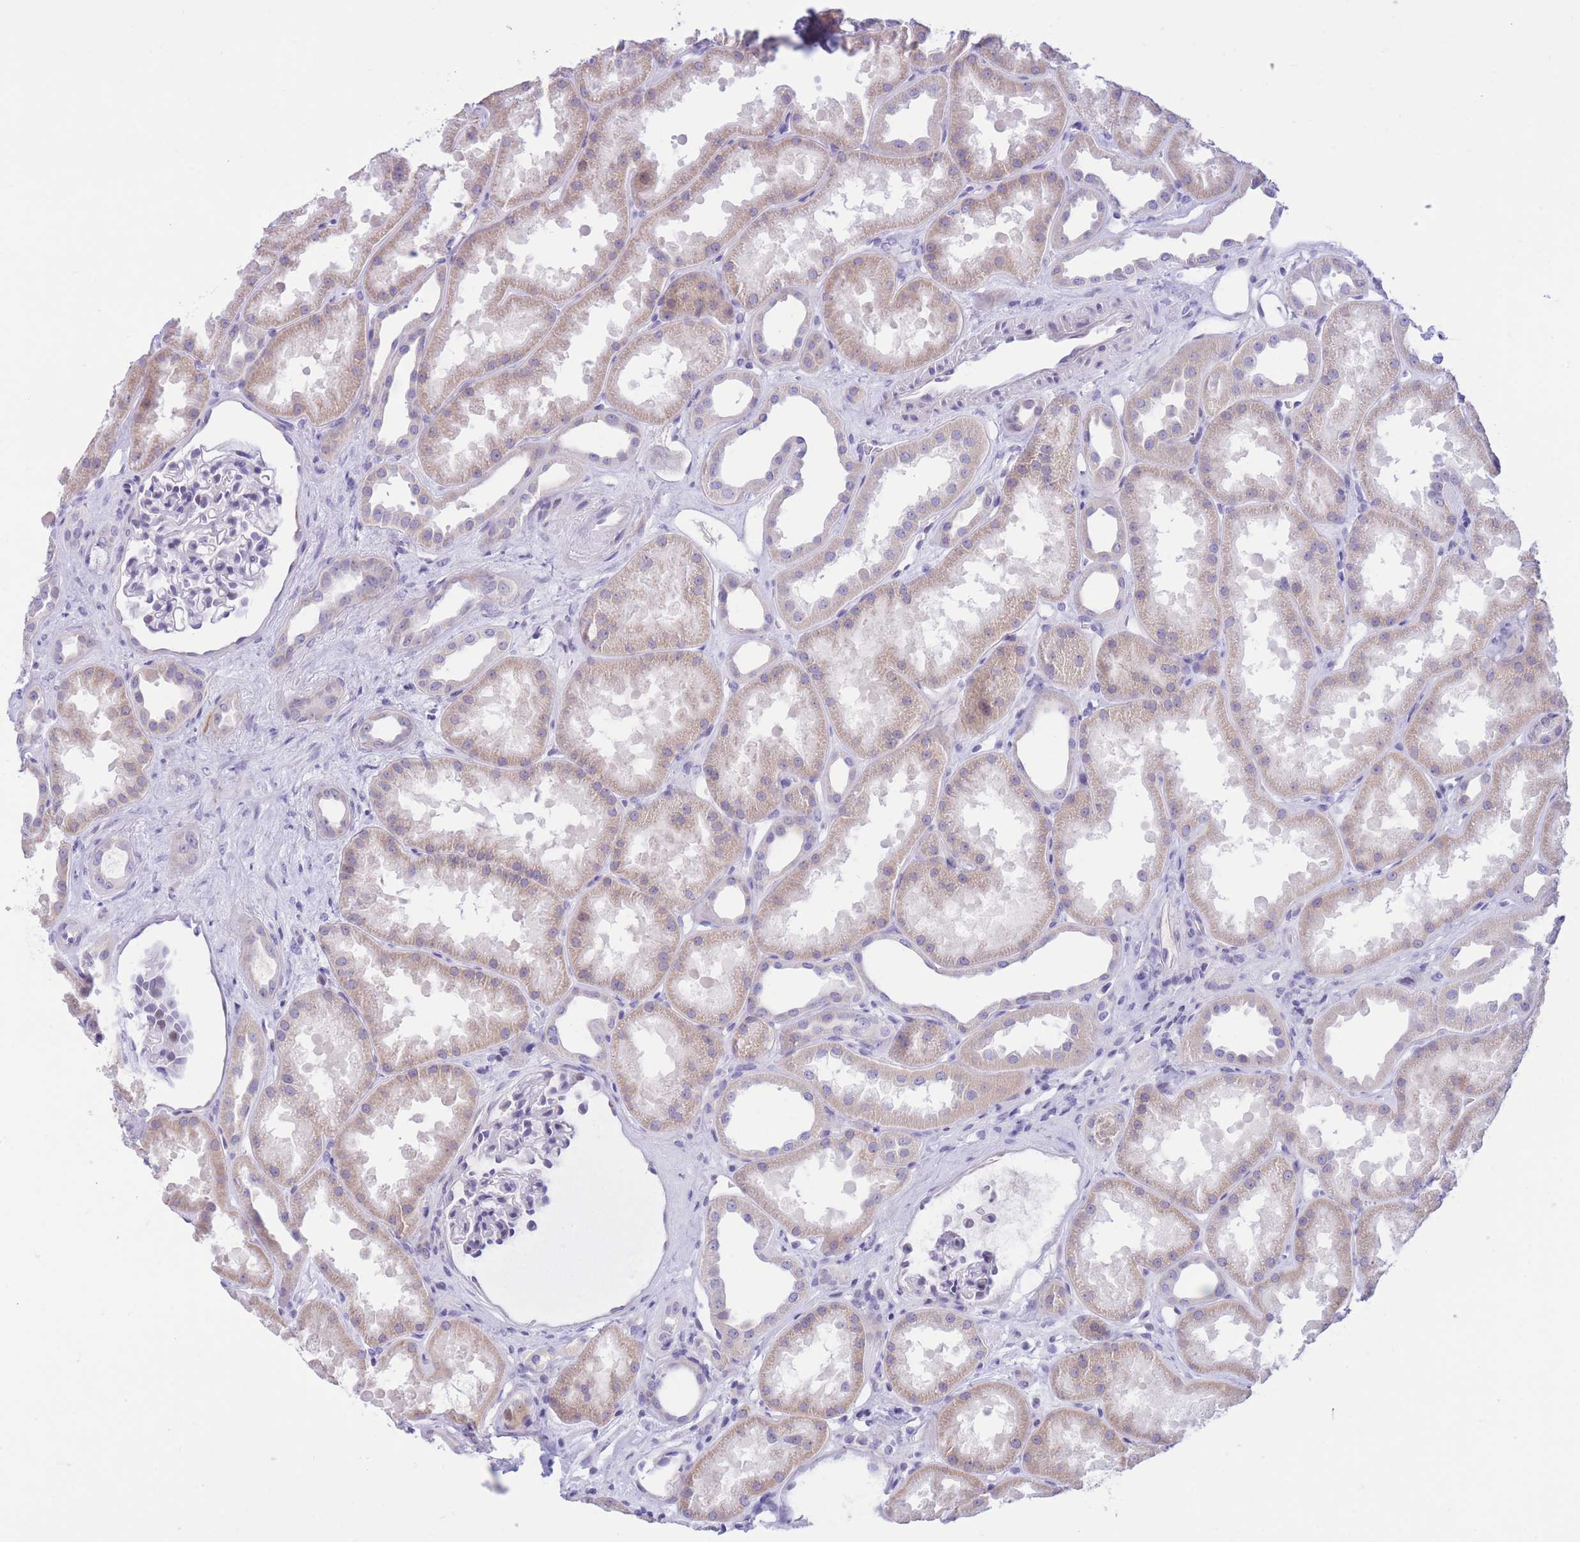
{"staining": {"intensity": "negative", "quantity": "none", "location": "none"}, "tissue": "kidney", "cell_type": "Cells in glomeruli", "image_type": "normal", "snomed": [{"axis": "morphology", "description": "Normal tissue, NOS"}, {"axis": "topography", "description": "Kidney"}], "caption": "DAB (3,3'-diaminobenzidine) immunohistochemical staining of unremarkable human kidney exhibits no significant expression in cells in glomeruli.", "gene": "RPL39L", "patient": {"sex": "male", "age": 61}}